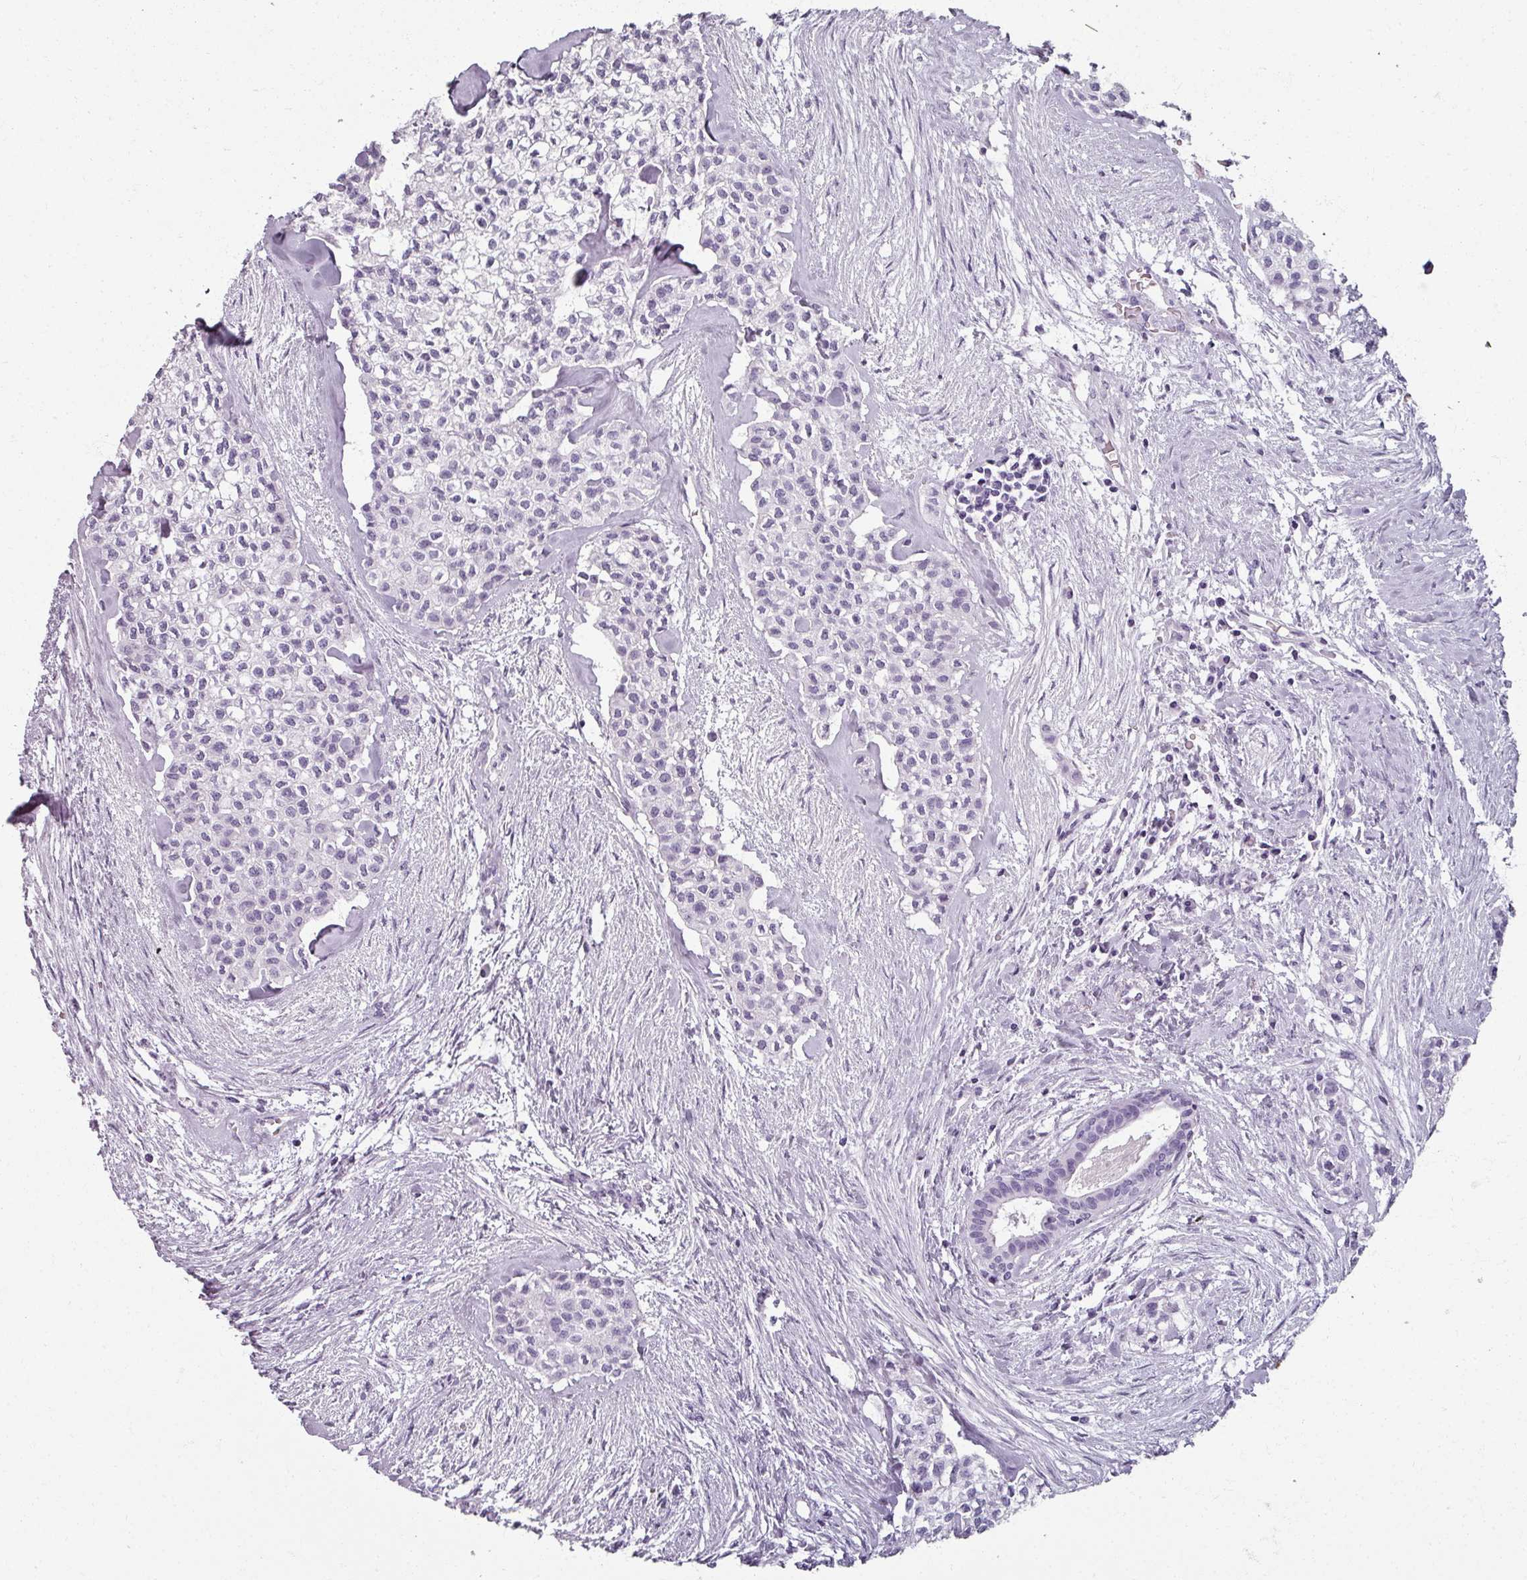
{"staining": {"intensity": "negative", "quantity": "none", "location": "none"}, "tissue": "head and neck cancer", "cell_type": "Tumor cells", "image_type": "cancer", "snomed": [{"axis": "morphology", "description": "Adenocarcinoma, NOS"}, {"axis": "topography", "description": "Head-Neck"}], "caption": "Tumor cells show no significant protein positivity in head and neck cancer (adenocarcinoma).", "gene": "REG3G", "patient": {"sex": "male", "age": 81}}